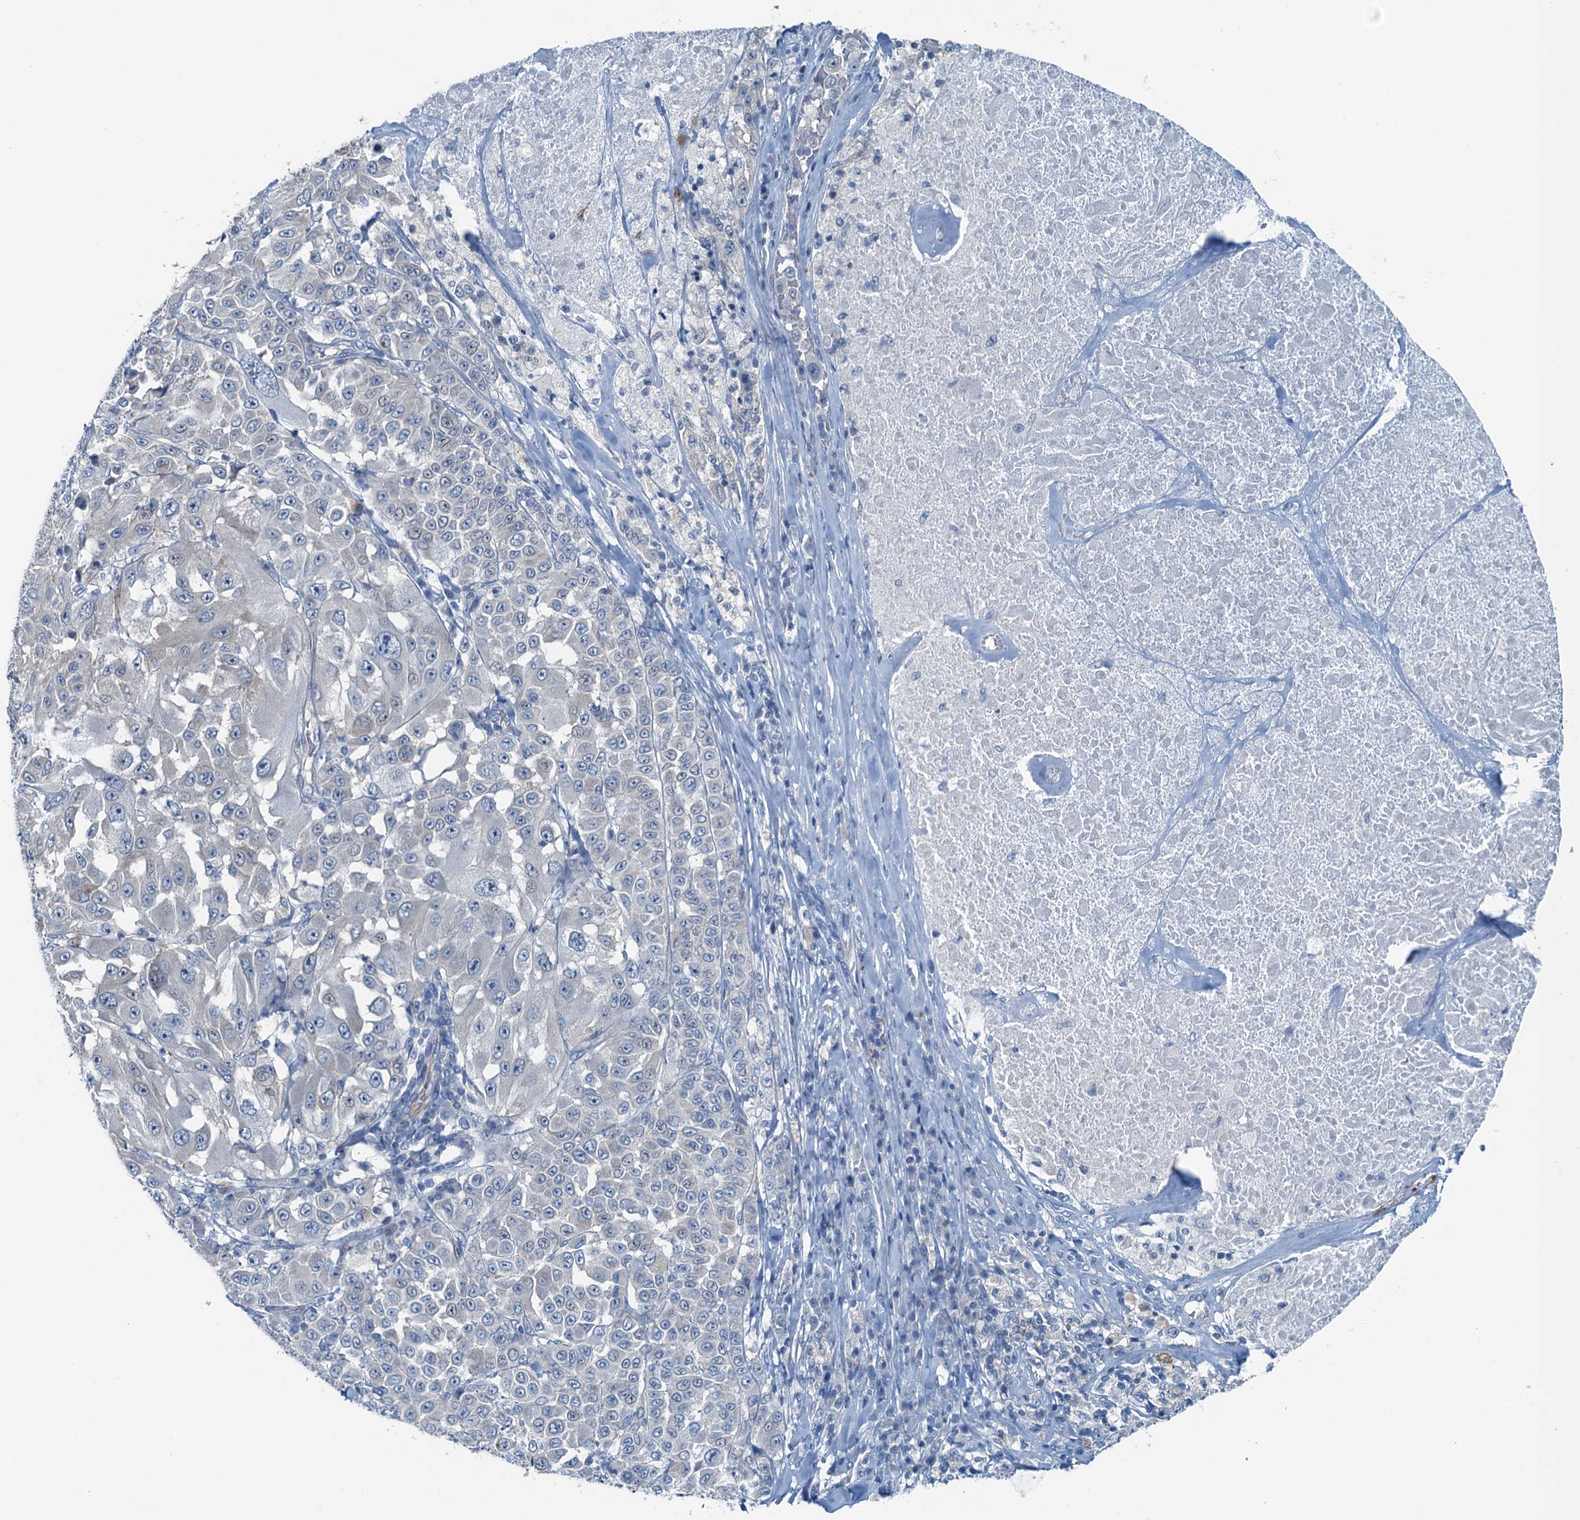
{"staining": {"intensity": "negative", "quantity": "none", "location": "none"}, "tissue": "melanoma", "cell_type": "Tumor cells", "image_type": "cancer", "snomed": [{"axis": "morphology", "description": "Malignant melanoma, Metastatic site"}, {"axis": "topography", "description": "Lymph node"}], "caption": "This is a photomicrograph of immunohistochemistry staining of malignant melanoma (metastatic site), which shows no expression in tumor cells.", "gene": "GFOD2", "patient": {"sex": "male", "age": 62}}